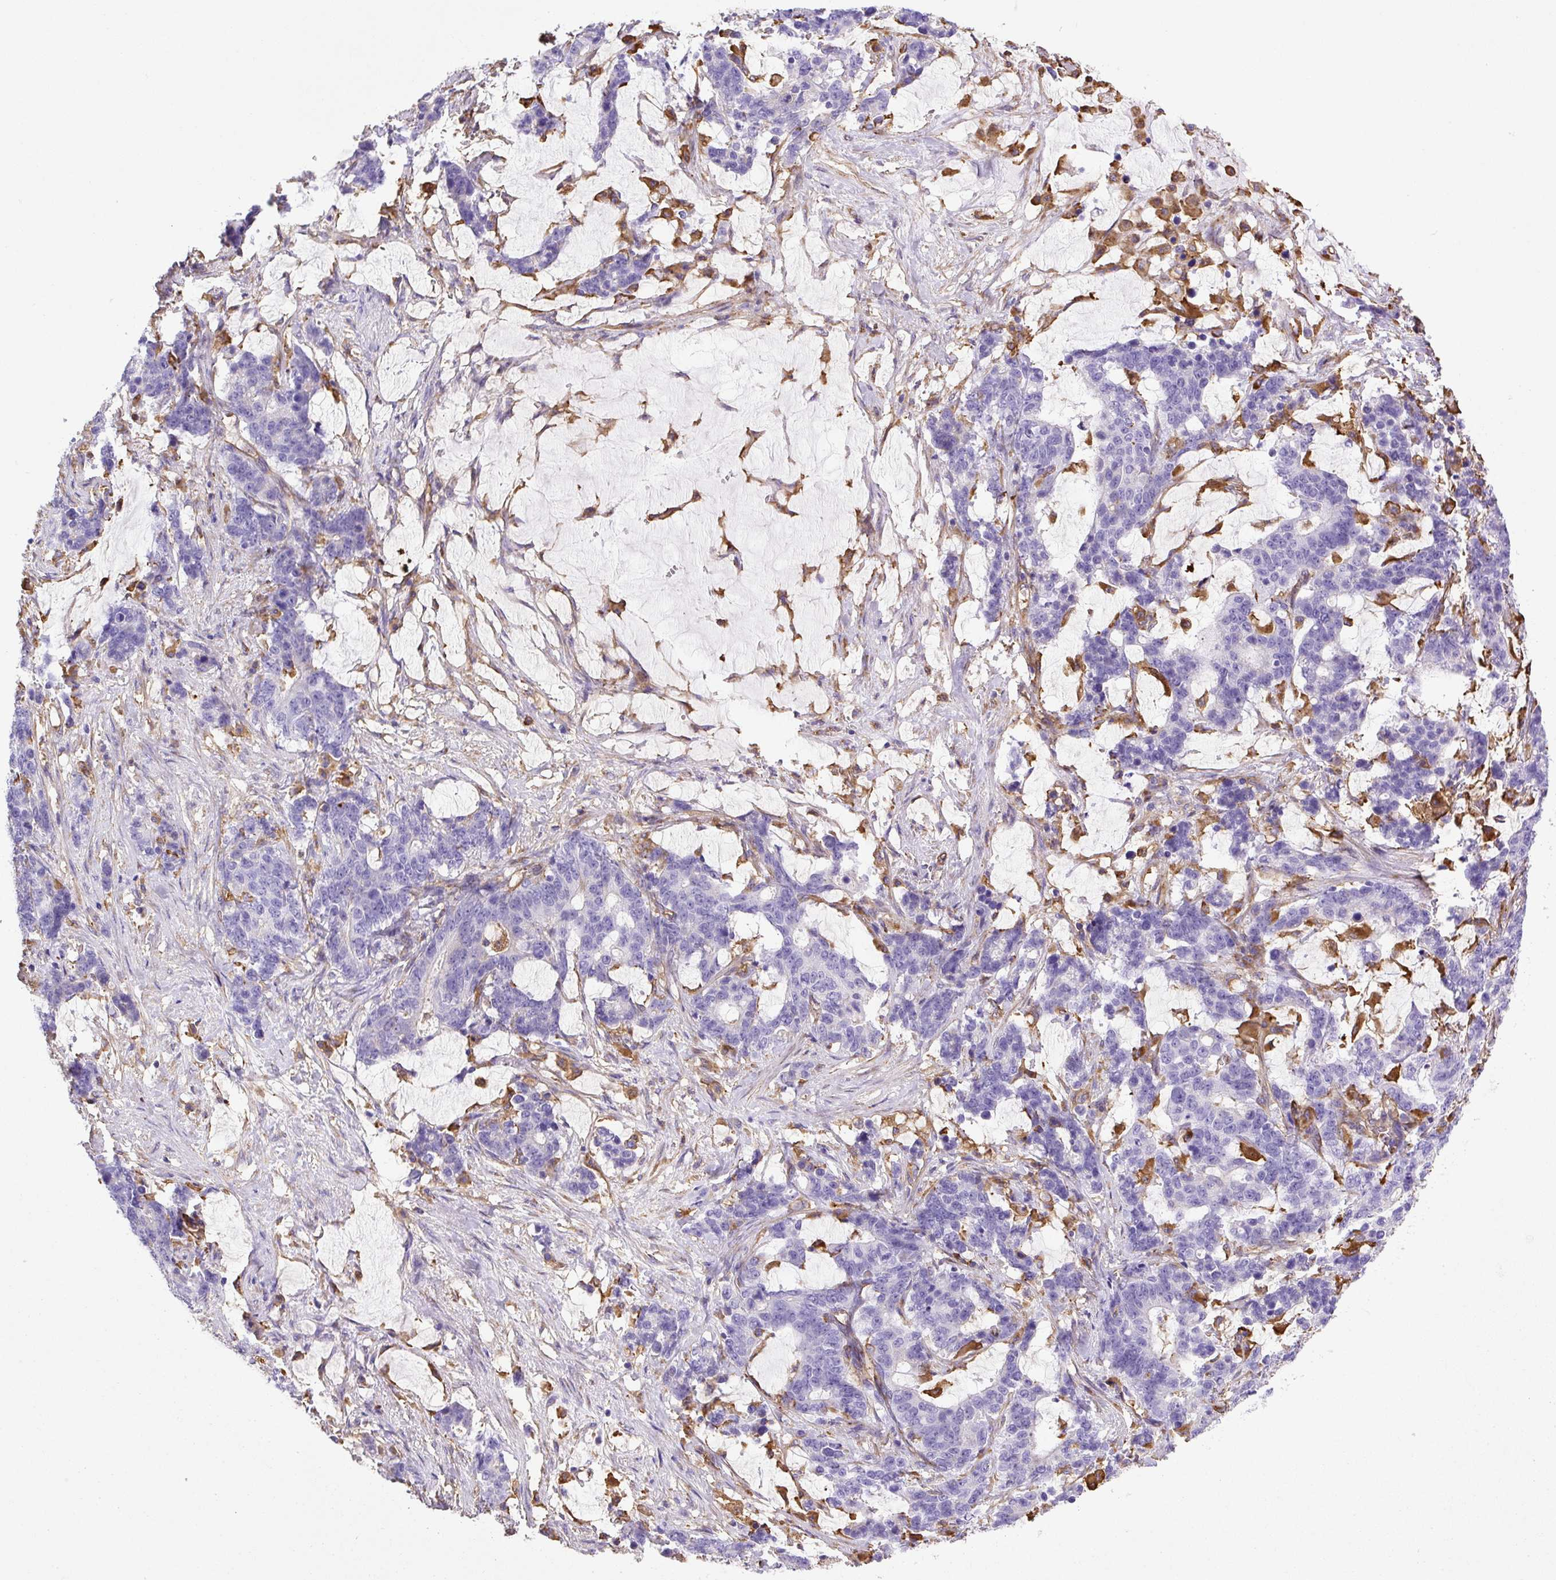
{"staining": {"intensity": "negative", "quantity": "none", "location": "none"}, "tissue": "stomach cancer", "cell_type": "Tumor cells", "image_type": "cancer", "snomed": [{"axis": "morphology", "description": "Normal tissue, NOS"}, {"axis": "morphology", "description": "Adenocarcinoma, NOS"}, {"axis": "topography", "description": "Stomach"}], "caption": "Immunohistochemistry (IHC) of stomach adenocarcinoma exhibits no positivity in tumor cells.", "gene": "MAGEB5", "patient": {"sex": "female", "age": 64}}